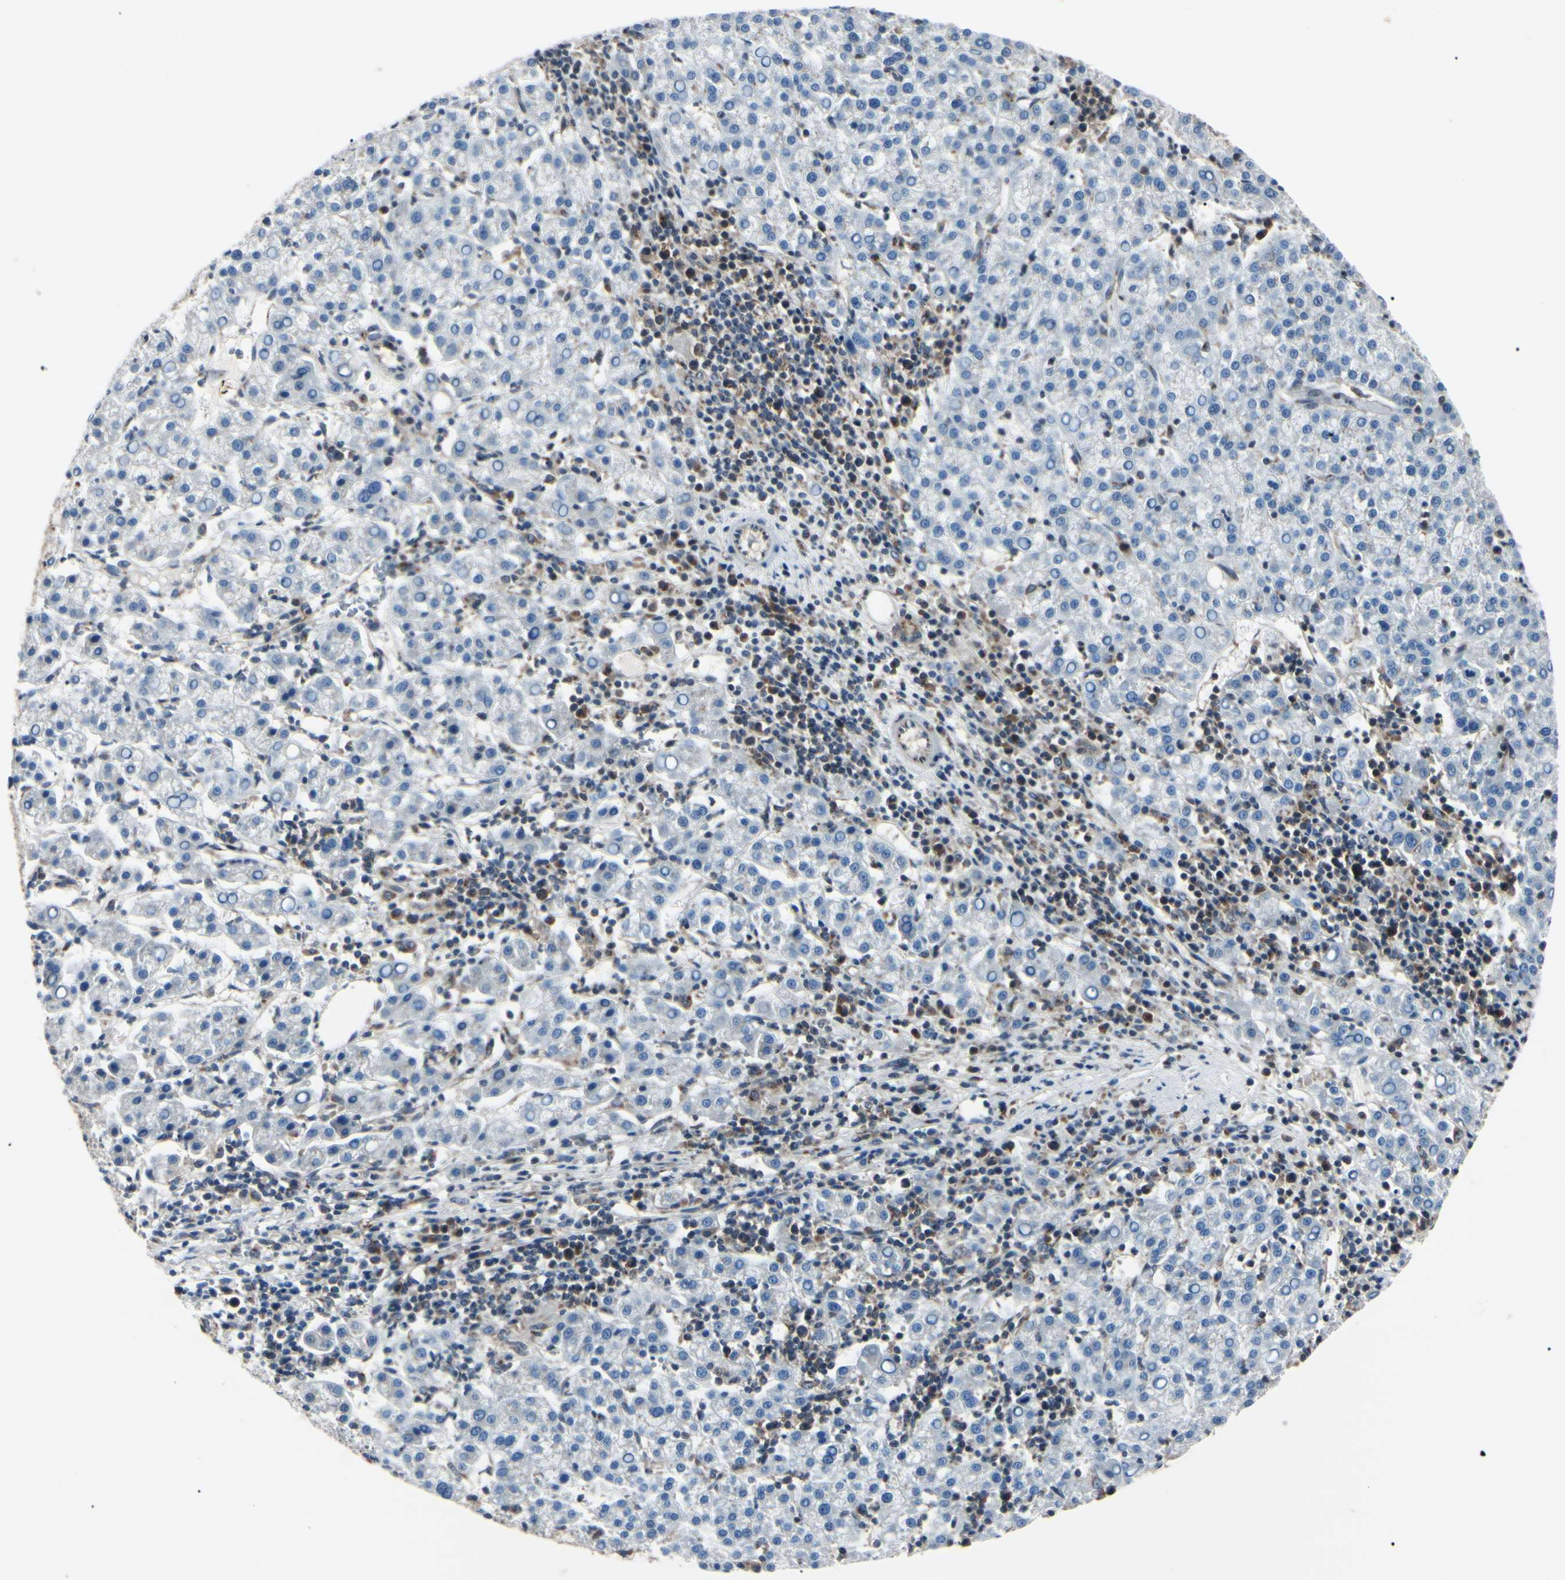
{"staining": {"intensity": "negative", "quantity": "none", "location": "none"}, "tissue": "liver cancer", "cell_type": "Tumor cells", "image_type": "cancer", "snomed": [{"axis": "morphology", "description": "Carcinoma, Hepatocellular, NOS"}, {"axis": "topography", "description": "Liver"}], "caption": "Tumor cells show no significant protein expression in liver cancer (hepatocellular carcinoma). (Stains: DAB (3,3'-diaminobenzidine) immunohistochemistry (IHC) with hematoxylin counter stain, Microscopy: brightfield microscopy at high magnification).", "gene": "MAPRE1", "patient": {"sex": "female", "age": 58}}